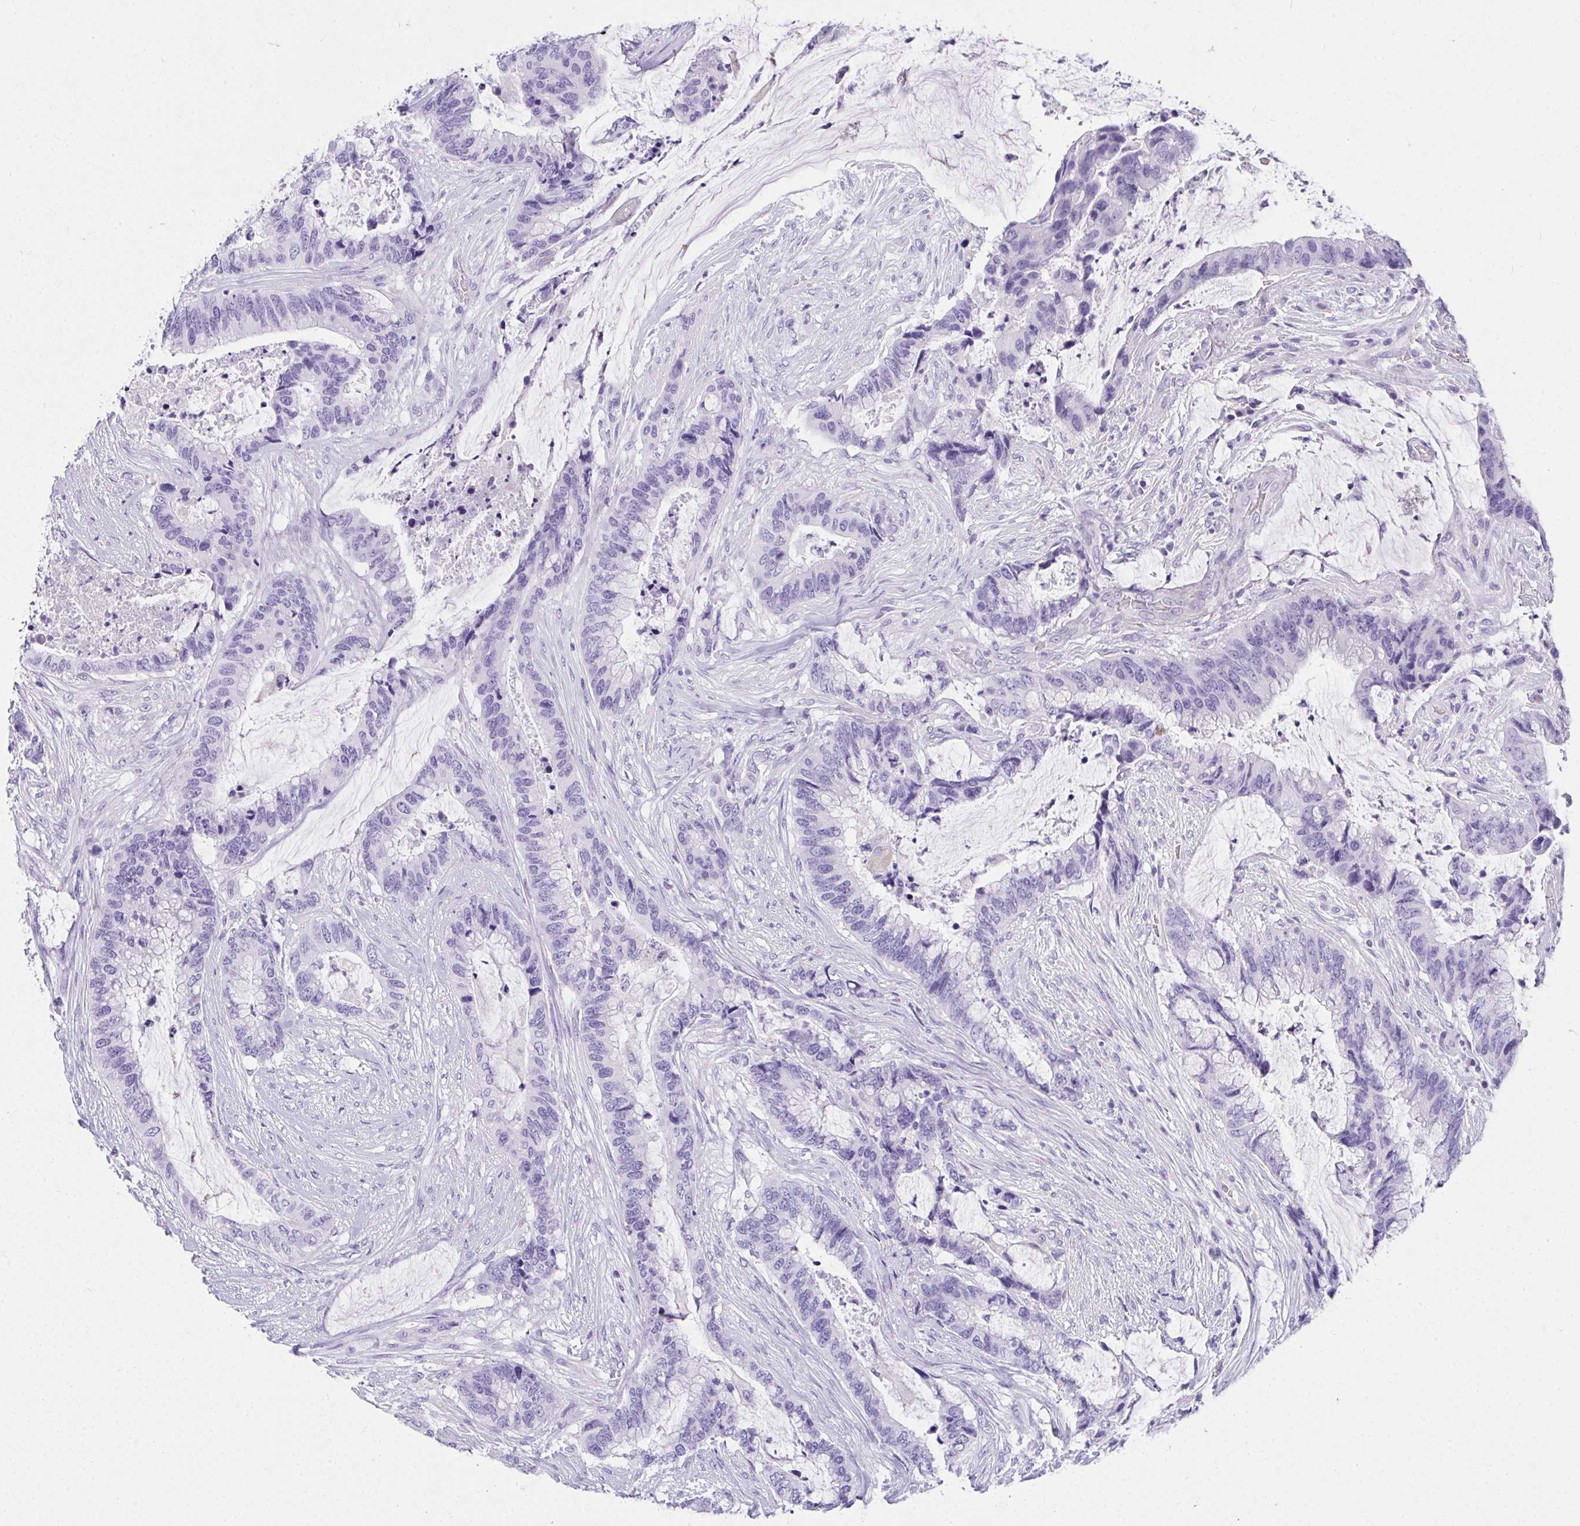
{"staining": {"intensity": "negative", "quantity": "none", "location": "none"}, "tissue": "colorectal cancer", "cell_type": "Tumor cells", "image_type": "cancer", "snomed": [{"axis": "morphology", "description": "Adenocarcinoma, NOS"}, {"axis": "topography", "description": "Rectum"}], "caption": "Tumor cells show no significant protein staining in colorectal adenocarcinoma.", "gene": "AVIL", "patient": {"sex": "female", "age": 59}}